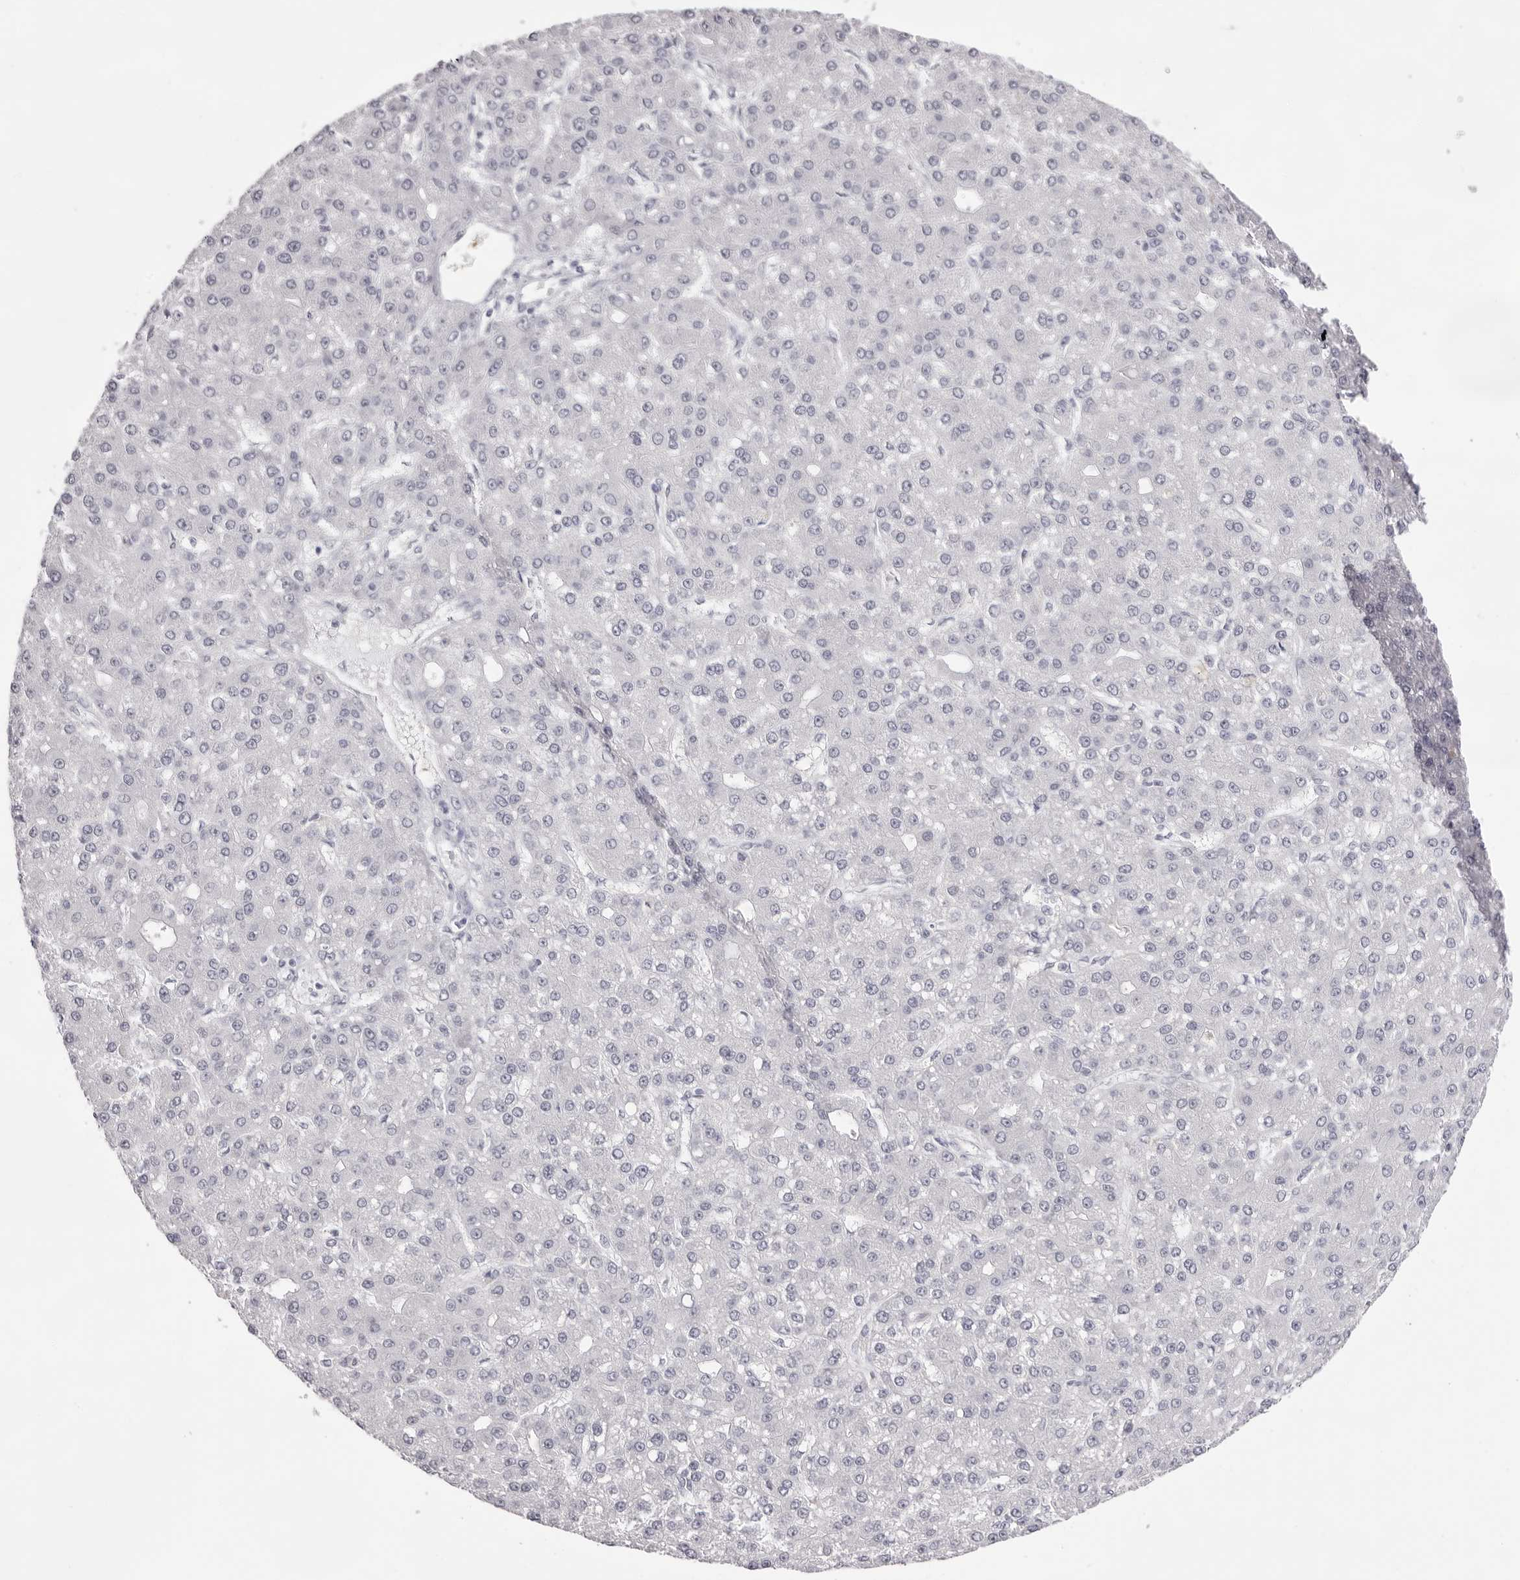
{"staining": {"intensity": "negative", "quantity": "none", "location": "none"}, "tissue": "liver cancer", "cell_type": "Tumor cells", "image_type": "cancer", "snomed": [{"axis": "morphology", "description": "Carcinoma, Hepatocellular, NOS"}, {"axis": "topography", "description": "Liver"}], "caption": "This is an IHC micrograph of hepatocellular carcinoma (liver). There is no expression in tumor cells.", "gene": "SPTA1", "patient": {"sex": "male", "age": 67}}